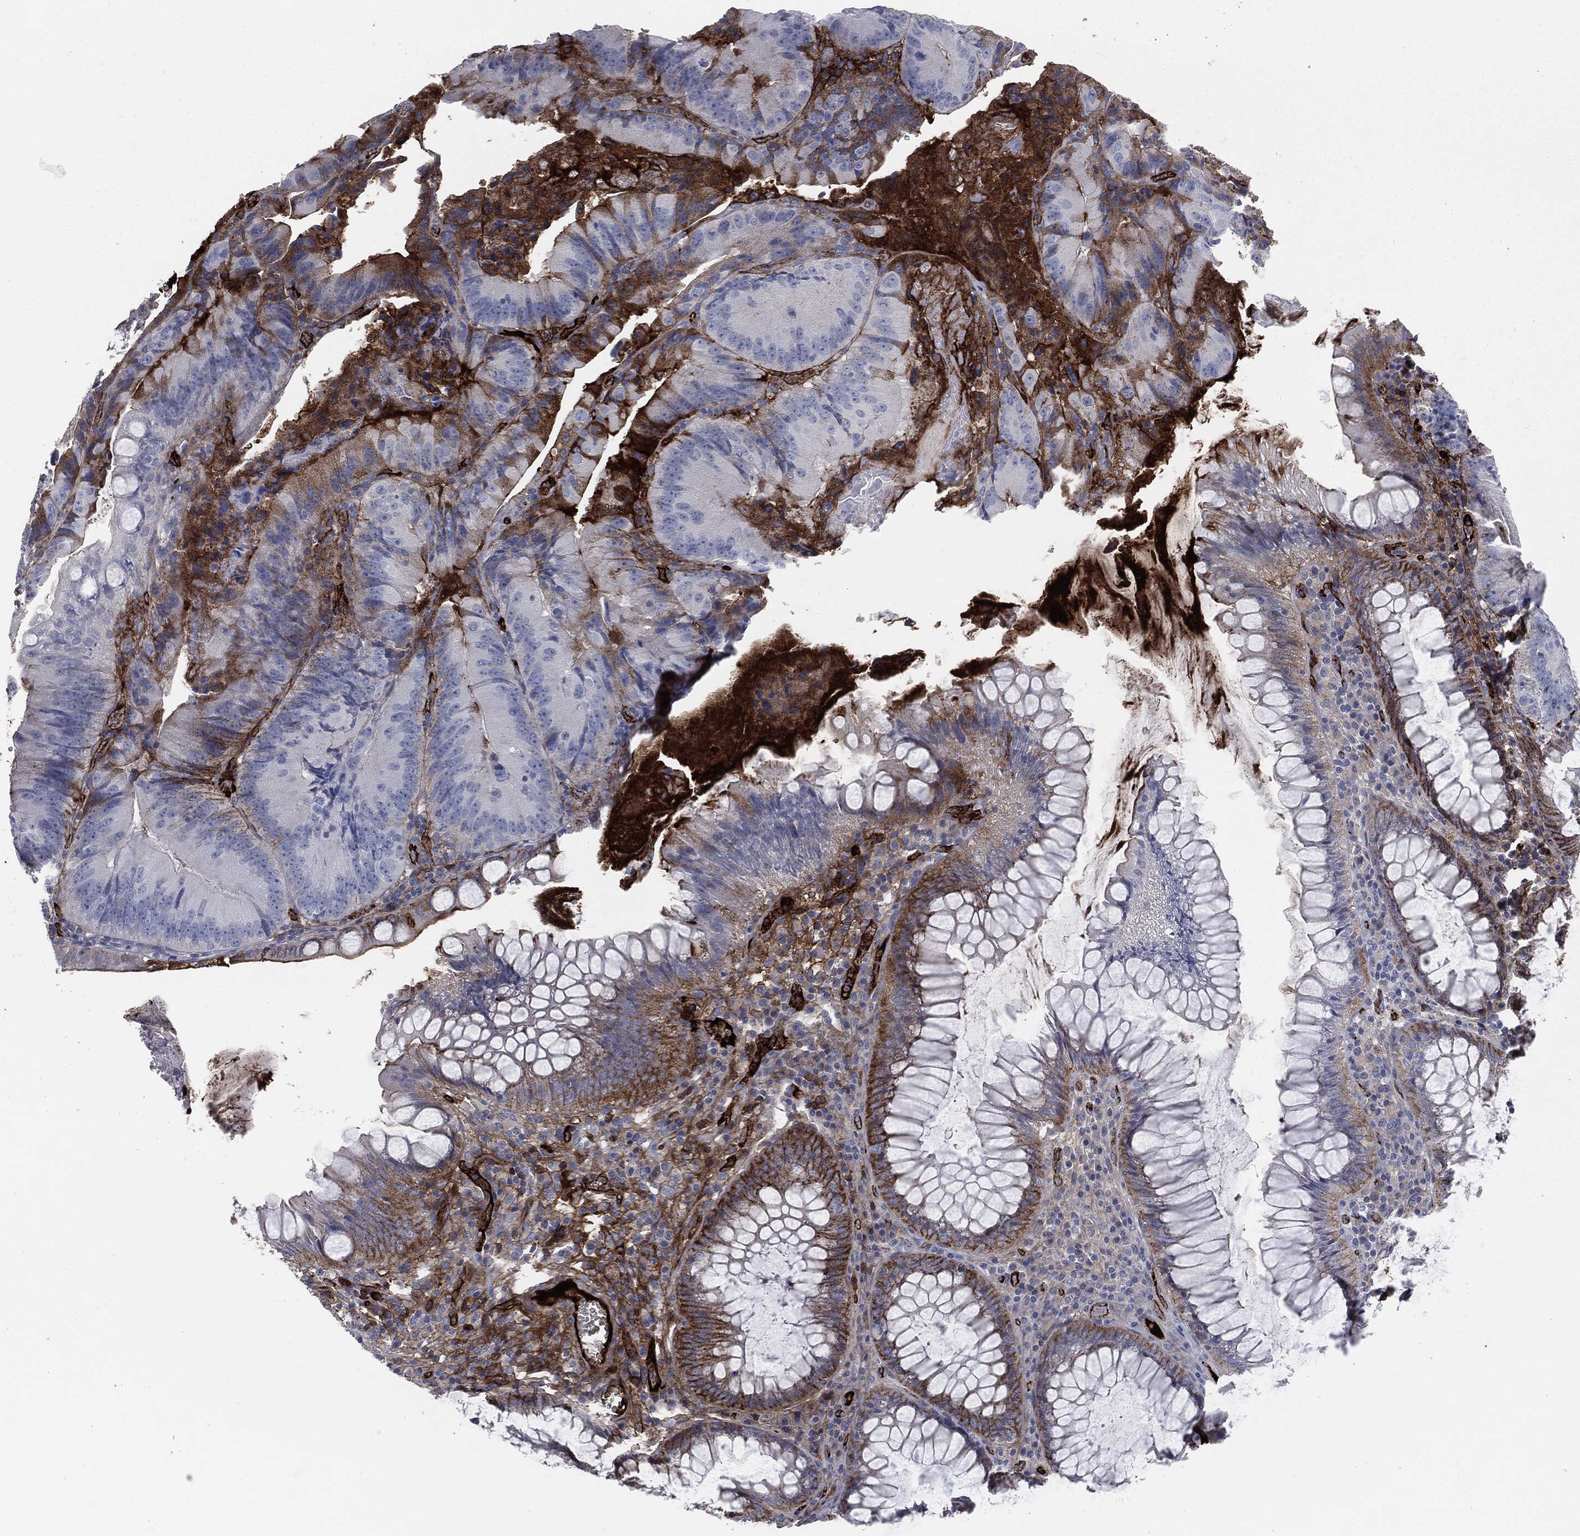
{"staining": {"intensity": "strong", "quantity": "<25%", "location": "cytoplasmic/membranous"}, "tissue": "colorectal cancer", "cell_type": "Tumor cells", "image_type": "cancer", "snomed": [{"axis": "morphology", "description": "Adenocarcinoma, NOS"}, {"axis": "topography", "description": "Colon"}], "caption": "An image showing strong cytoplasmic/membranous expression in approximately <25% of tumor cells in colorectal cancer (adenocarcinoma), as visualized by brown immunohistochemical staining.", "gene": "APOB", "patient": {"sex": "female", "age": 86}}